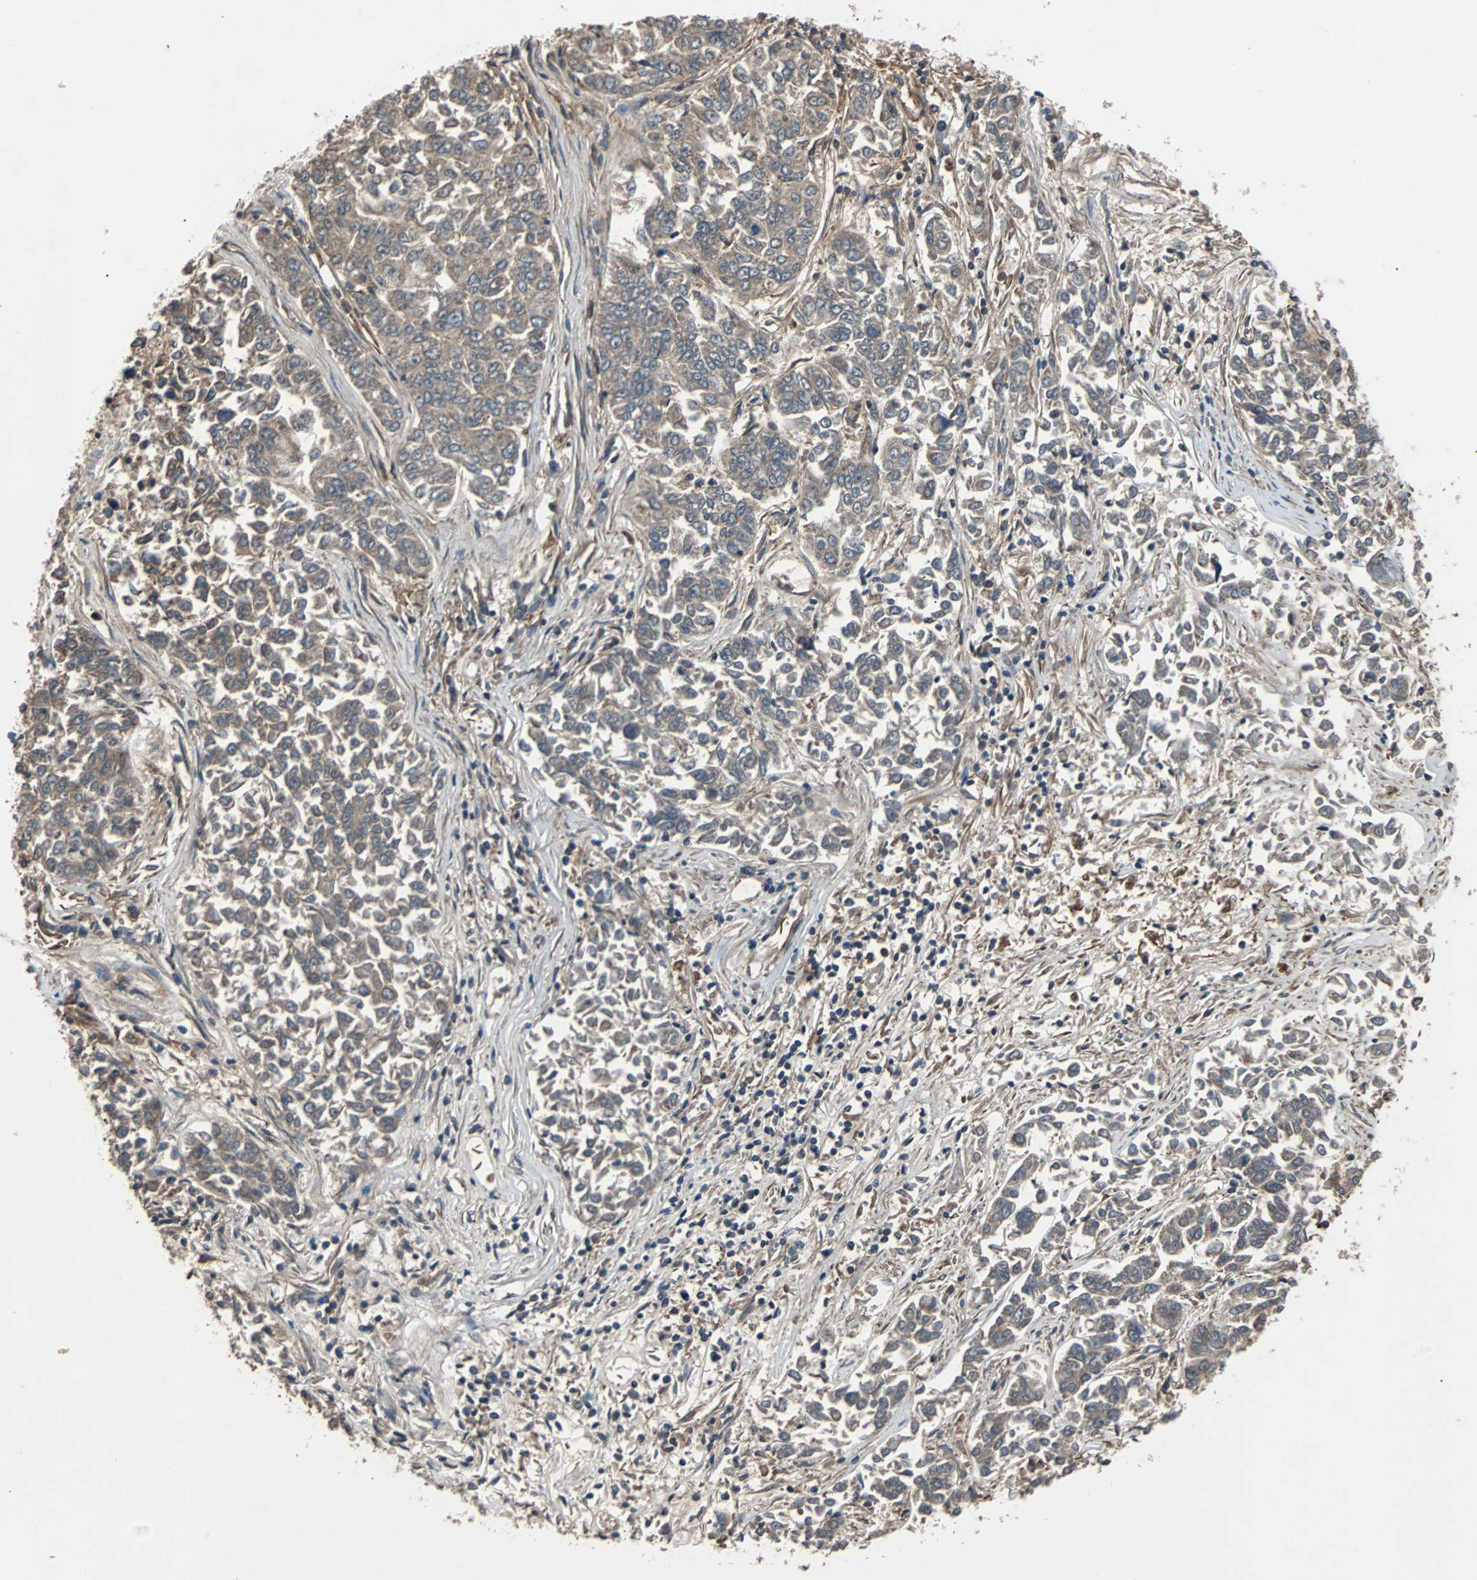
{"staining": {"intensity": "weak", "quantity": ">75%", "location": "cytoplasmic/membranous"}, "tissue": "lung cancer", "cell_type": "Tumor cells", "image_type": "cancer", "snomed": [{"axis": "morphology", "description": "Adenocarcinoma, NOS"}, {"axis": "topography", "description": "Lung"}], "caption": "Protein analysis of adenocarcinoma (lung) tissue exhibits weak cytoplasmic/membranous expression in about >75% of tumor cells. (DAB IHC with brightfield microscopy, high magnification).", "gene": "ACTR3", "patient": {"sex": "male", "age": 84}}